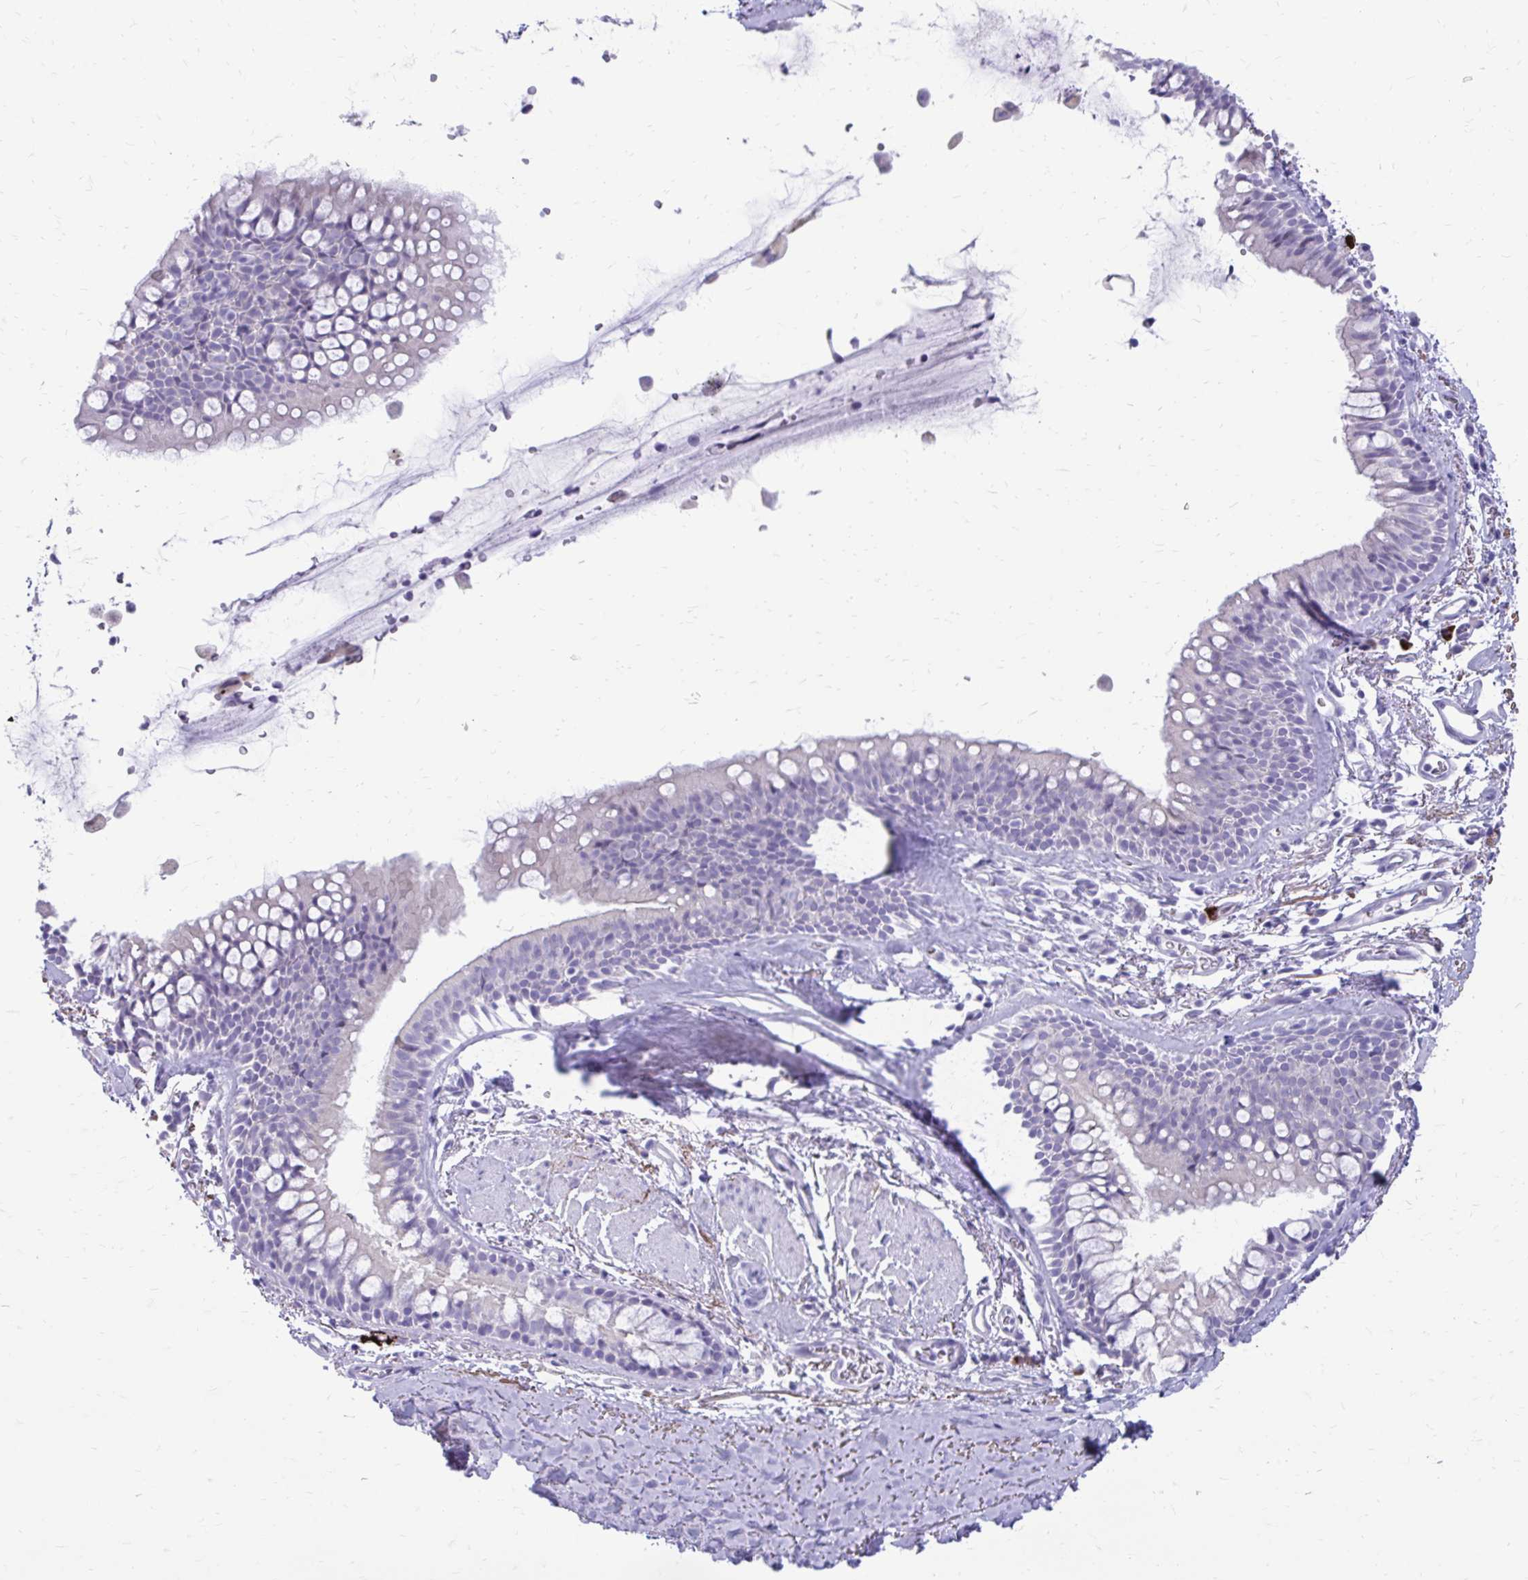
{"staining": {"intensity": "negative", "quantity": "none", "location": "none"}, "tissue": "bronchus", "cell_type": "Respiratory epithelial cells", "image_type": "normal", "snomed": [{"axis": "morphology", "description": "Normal tissue, NOS"}, {"axis": "topography", "description": "Cartilage tissue"}, {"axis": "topography", "description": "Bronchus"}], "caption": "Micrograph shows no significant protein positivity in respiratory epithelial cells of benign bronchus. (DAB IHC, high magnification).", "gene": "SATL1", "patient": {"sex": "female", "age": 79}}